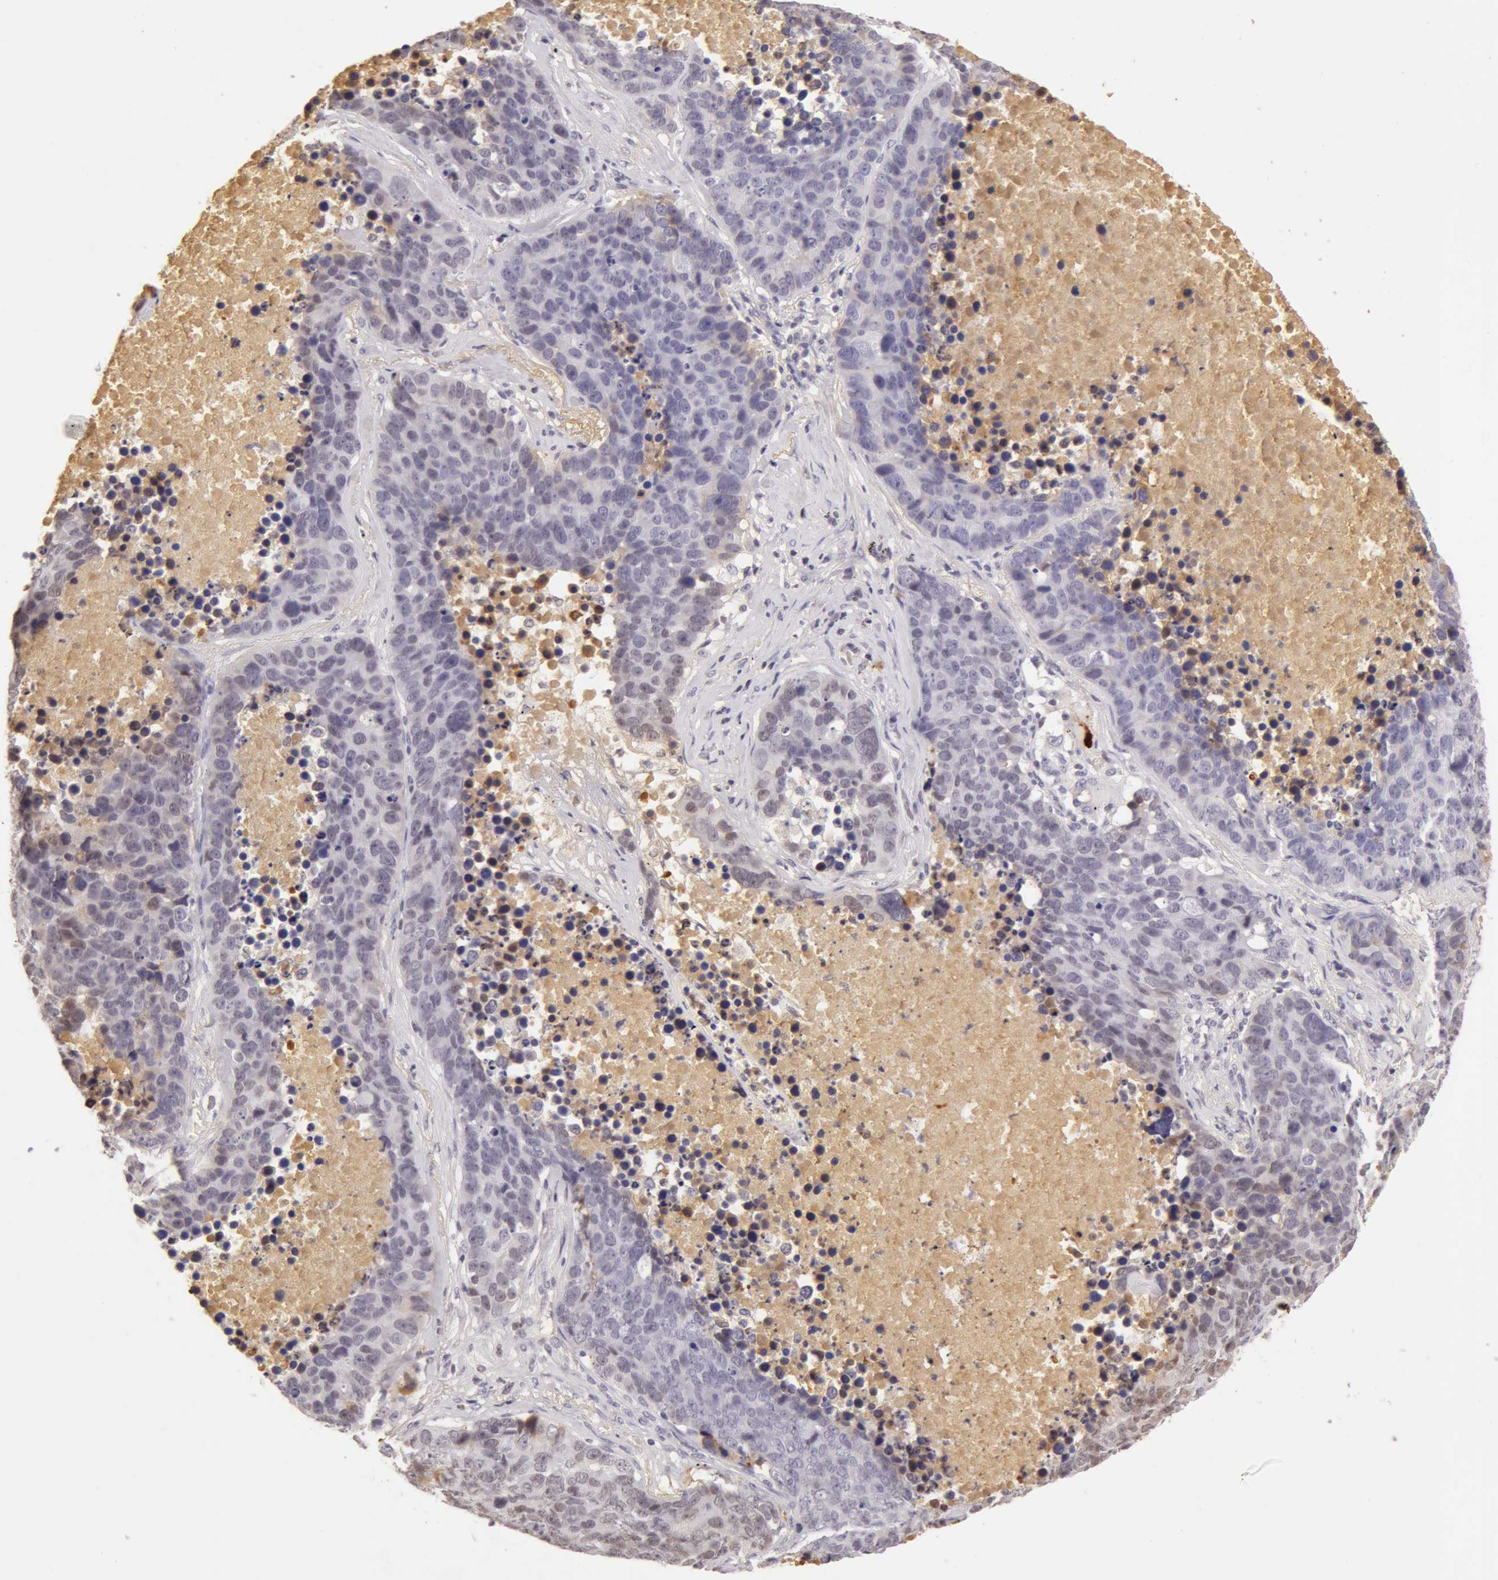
{"staining": {"intensity": "negative", "quantity": "none", "location": "none"}, "tissue": "lung cancer", "cell_type": "Tumor cells", "image_type": "cancer", "snomed": [{"axis": "morphology", "description": "Carcinoid, malignant, NOS"}, {"axis": "topography", "description": "Lung"}], "caption": "The image shows no significant positivity in tumor cells of carcinoid (malignant) (lung).", "gene": "AHSG", "patient": {"sex": "male", "age": 60}}